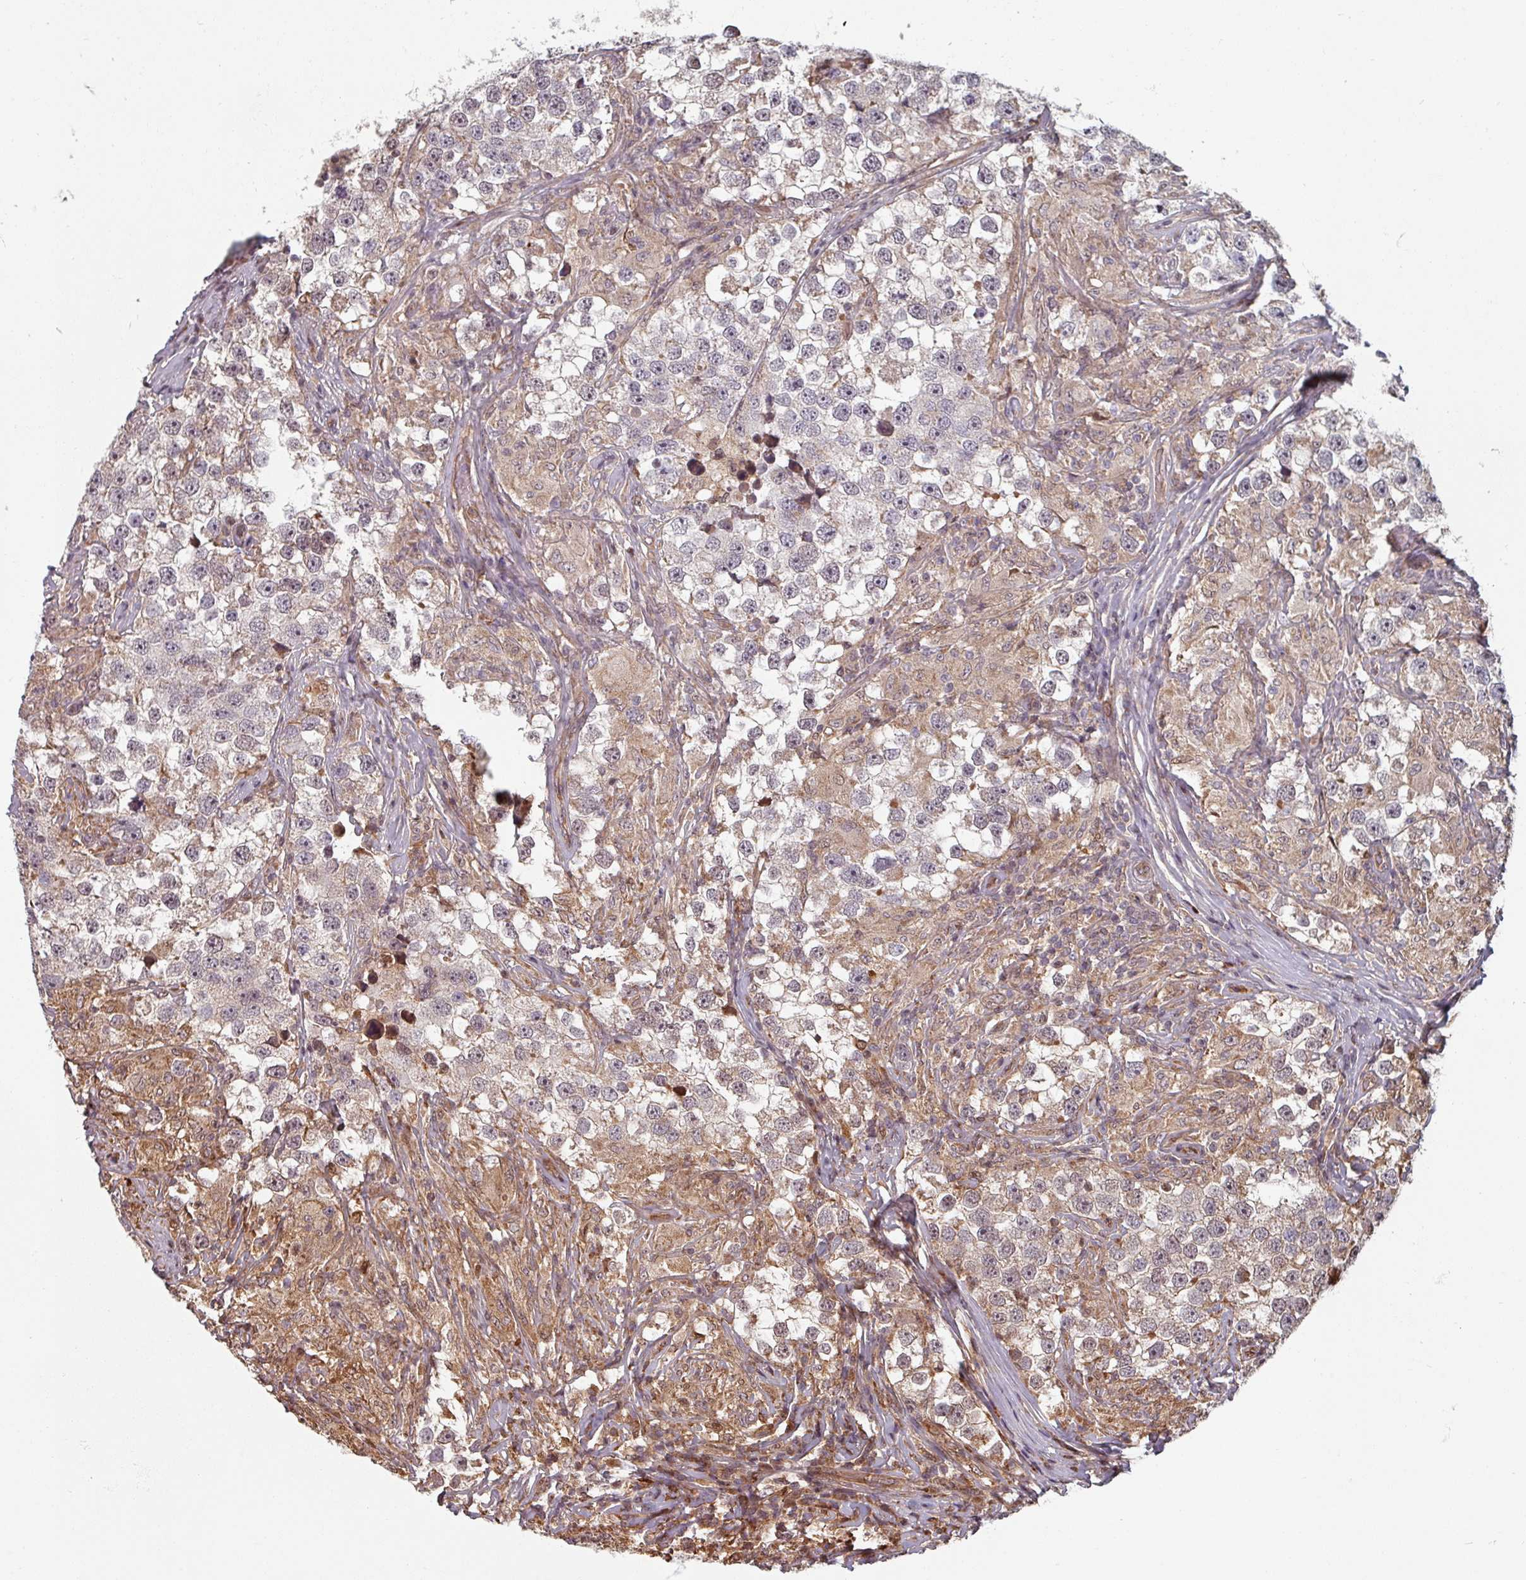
{"staining": {"intensity": "moderate", "quantity": "<25%", "location": "cytoplasmic/membranous,nuclear"}, "tissue": "testis cancer", "cell_type": "Tumor cells", "image_type": "cancer", "snomed": [{"axis": "morphology", "description": "Seminoma, NOS"}, {"axis": "topography", "description": "Testis"}], "caption": "Protein expression analysis of human testis cancer reveals moderate cytoplasmic/membranous and nuclear positivity in about <25% of tumor cells.", "gene": "EID1", "patient": {"sex": "male", "age": 46}}